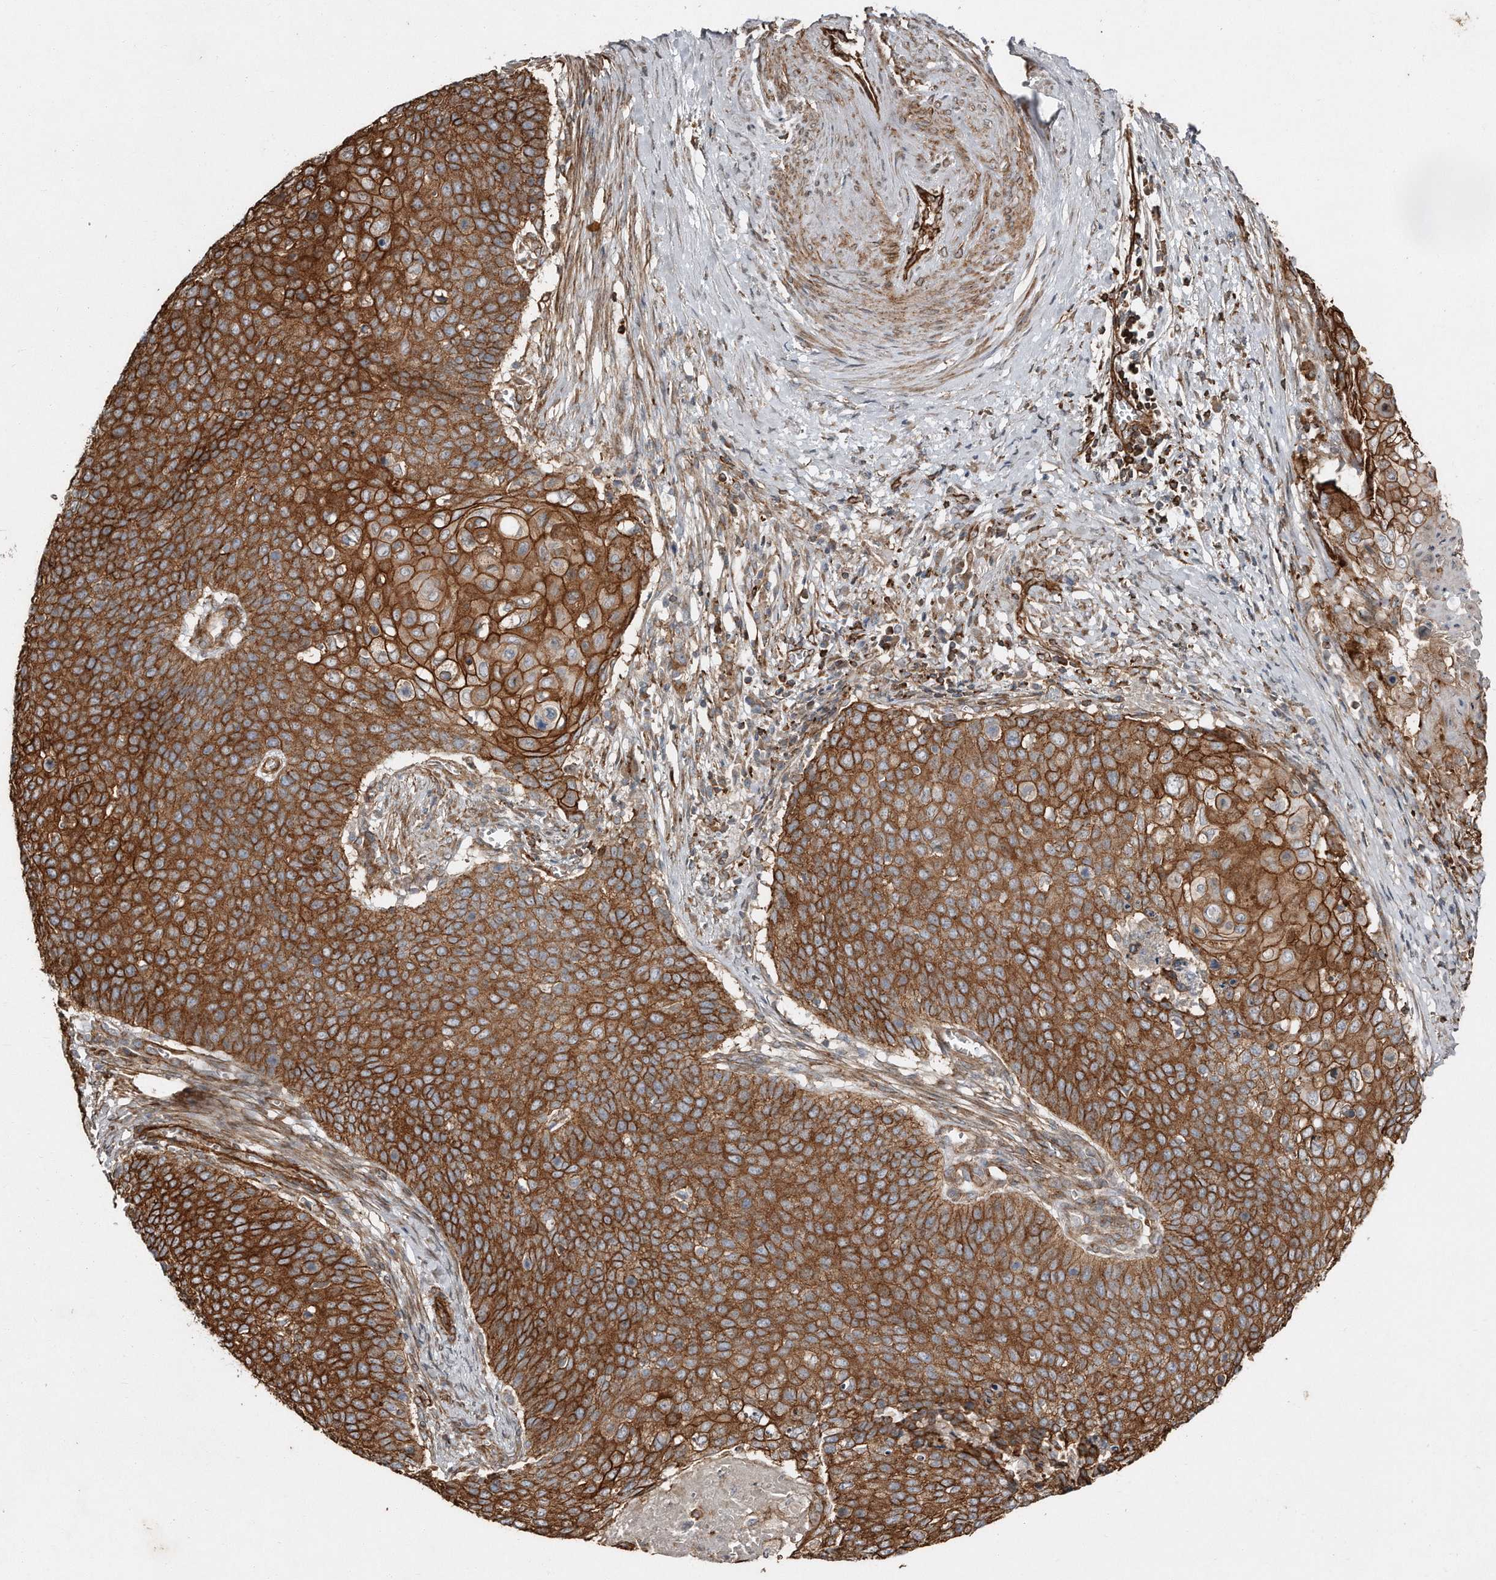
{"staining": {"intensity": "strong", "quantity": ">75%", "location": "cytoplasmic/membranous"}, "tissue": "cervical cancer", "cell_type": "Tumor cells", "image_type": "cancer", "snomed": [{"axis": "morphology", "description": "Squamous cell carcinoma, NOS"}, {"axis": "topography", "description": "Cervix"}], "caption": "The image reveals immunohistochemical staining of cervical cancer. There is strong cytoplasmic/membranous positivity is present in approximately >75% of tumor cells.", "gene": "SNAP47", "patient": {"sex": "female", "age": 39}}